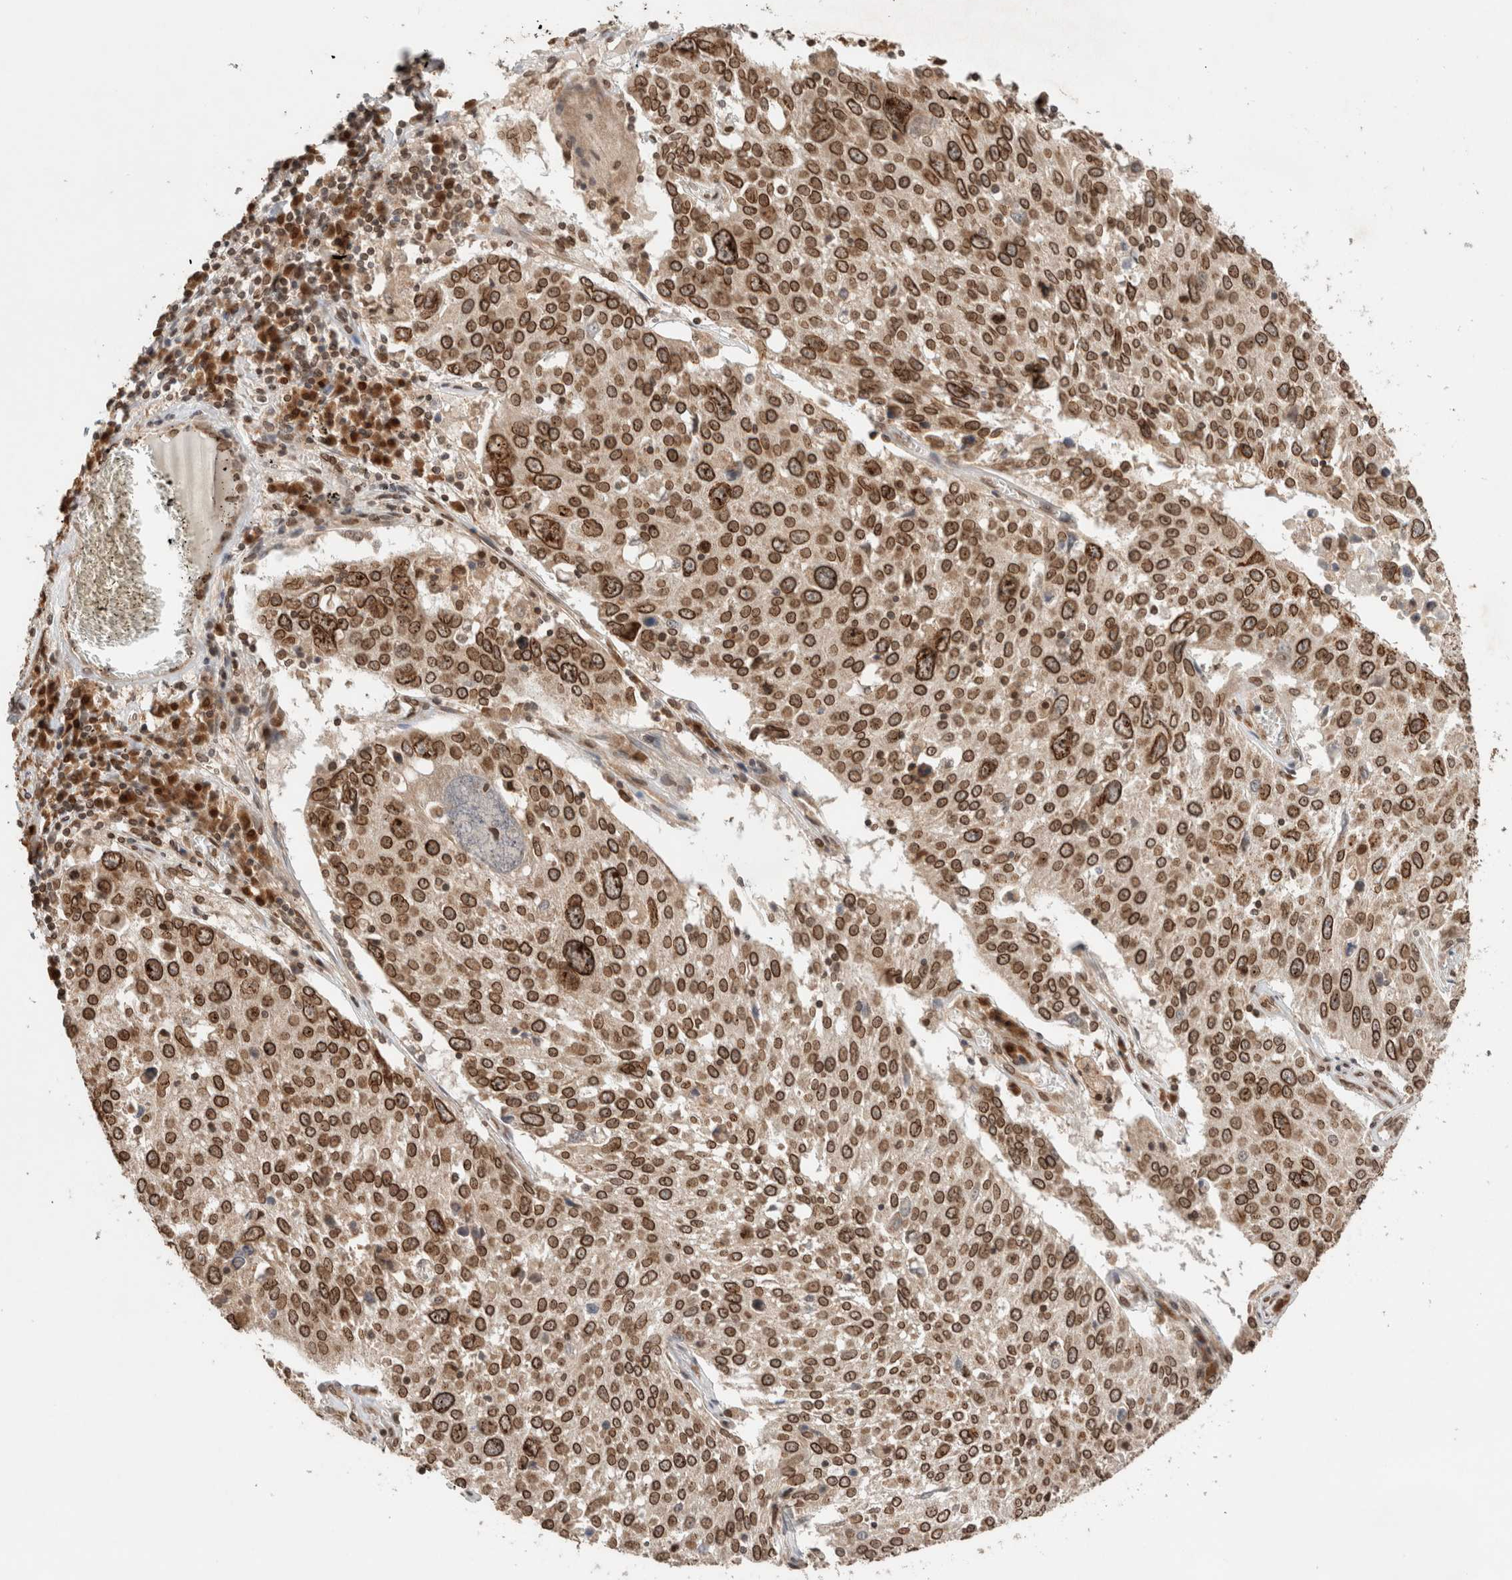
{"staining": {"intensity": "strong", "quantity": ">75%", "location": "cytoplasmic/membranous,nuclear"}, "tissue": "lung cancer", "cell_type": "Tumor cells", "image_type": "cancer", "snomed": [{"axis": "morphology", "description": "Squamous cell carcinoma, NOS"}, {"axis": "topography", "description": "Lung"}], "caption": "This histopathology image reveals IHC staining of lung squamous cell carcinoma, with high strong cytoplasmic/membranous and nuclear expression in about >75% of tumor cells.", "gene": "TPR", "patient": {"sex": "male", "age": 65}}